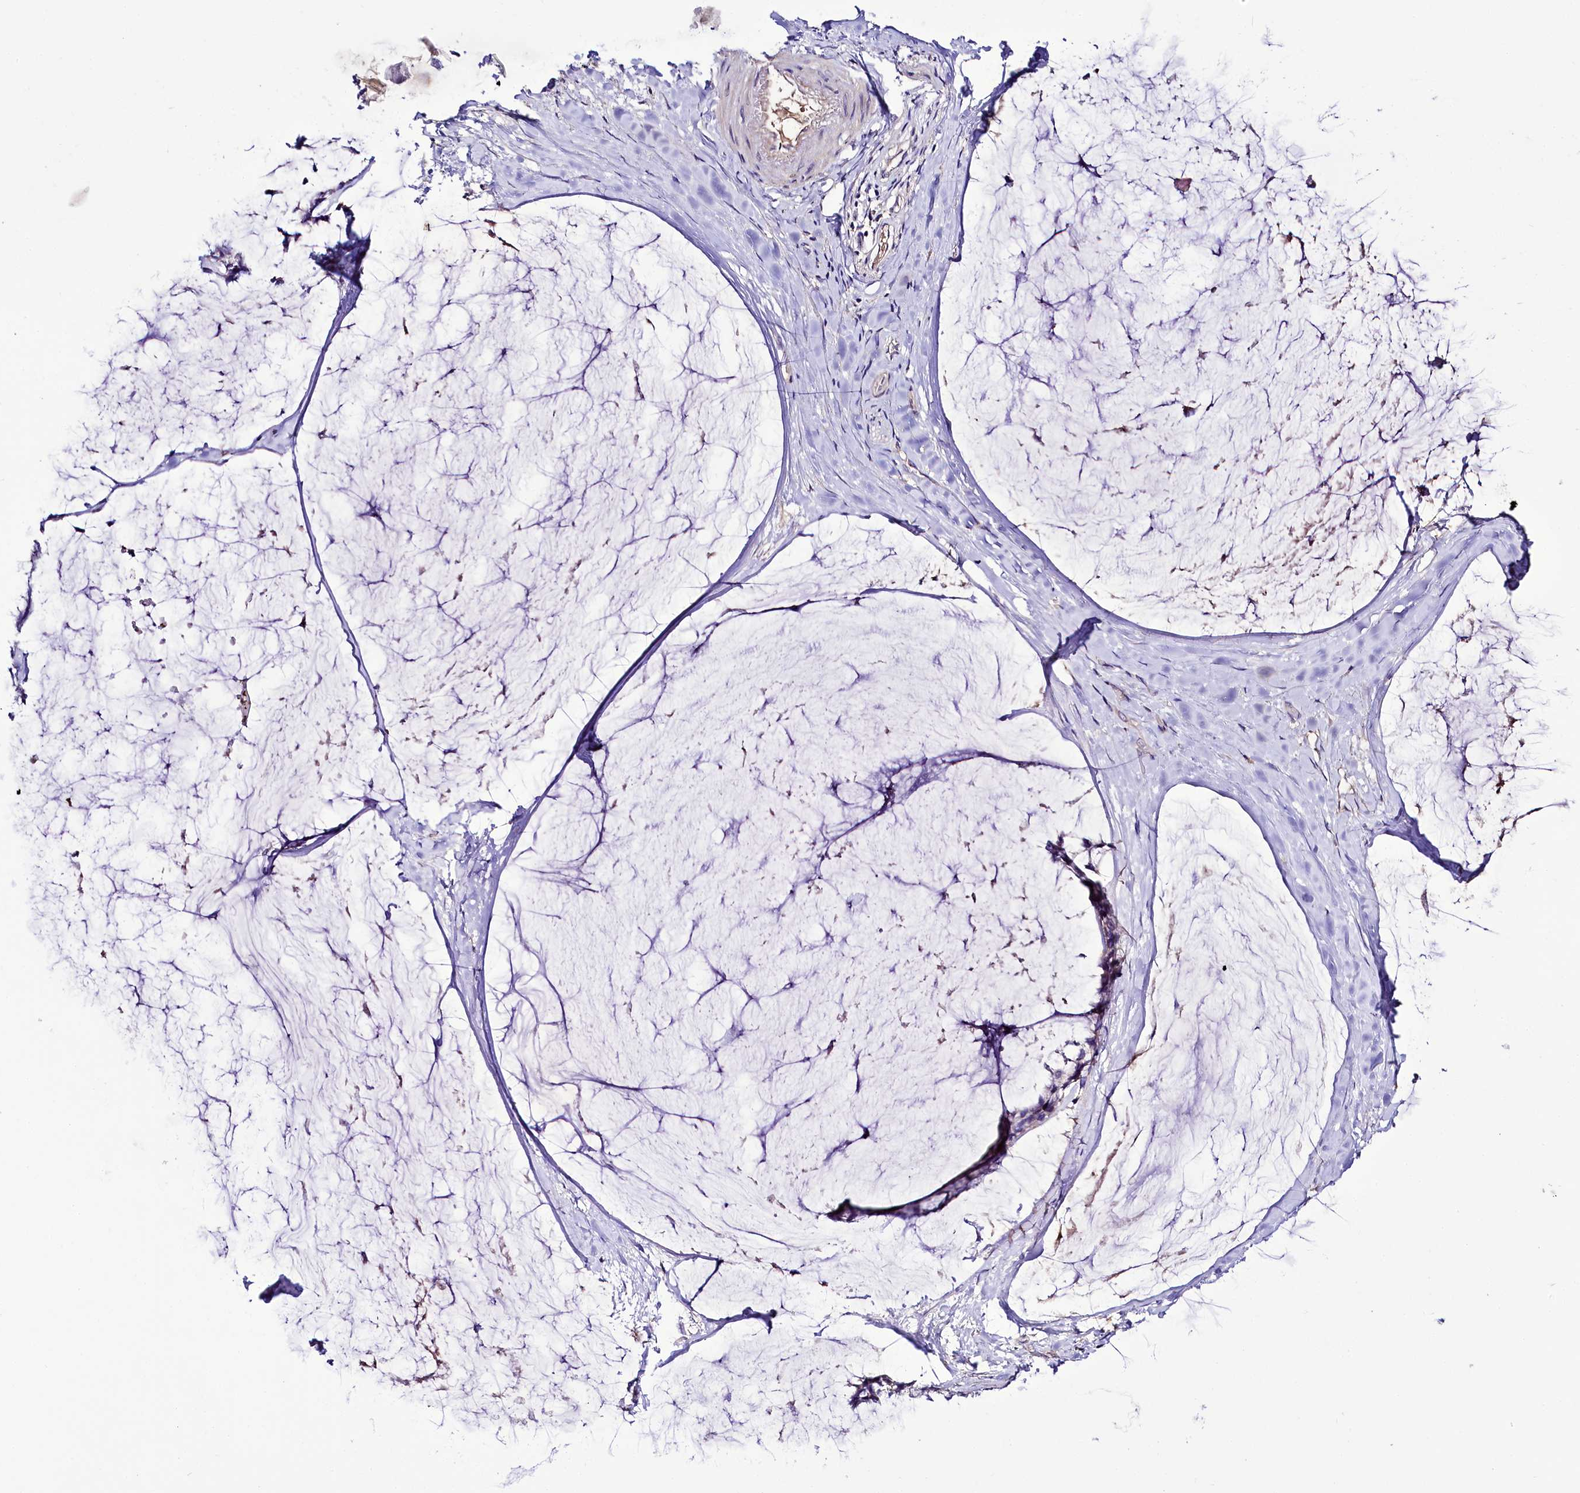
{"staining": {"intensity": "negative", "quantity": "none", "location": "none"}, "tissue": "ovarian cancer", "cell_type": "Tumor cells", "image_type": "cancer", "snomed": [{"axis": "morphology", "description": "Cystadenocarcinoma, mucinous, NOS"}, {"axis": "topography", "description": "Ovary"}], "caption": "This is an immunohistochemistry (IHC) histopathology image of human ovarian cancer. There is no staining in tumor cells.", "gene": "PPP1R32", "patient": {"sex": "female", "age": 39}}